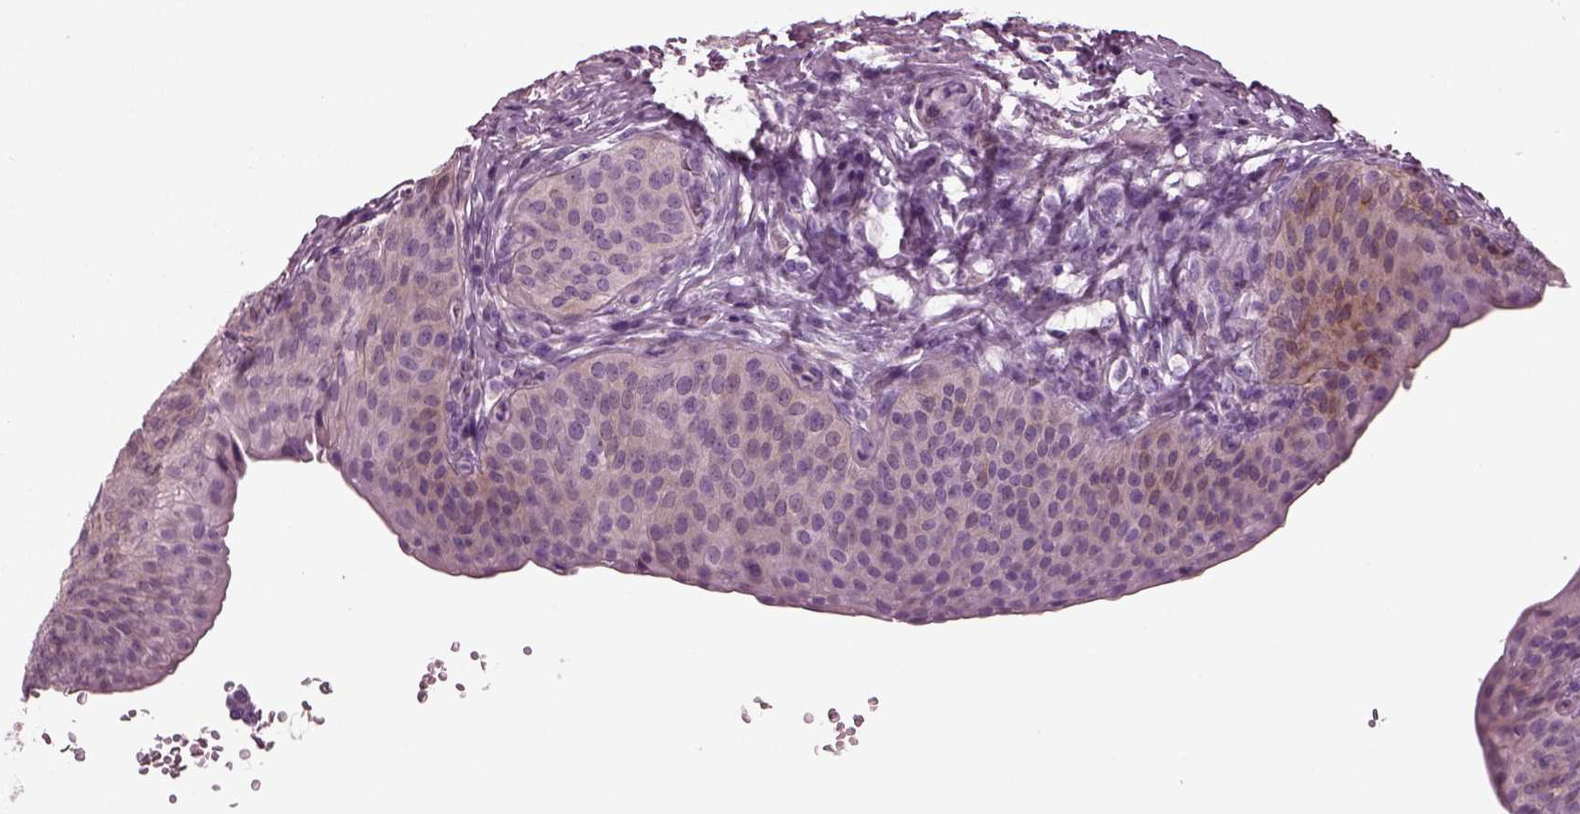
{"staining": {"intensity": "weak", "quantity": "<25%", "location": "cytoplasmic/membranous"}, "tissue": "urinary bladder", "cell_type": "Urothelial cells", "image_type": "normal", "snomed": [{"axis": "morphology", "description": "Normal tissue, NOS"}, {"axis": "topography", "description": "Urinary bladder"}], "caption": "There is no significant staining in urothelial cells of urinary bladder. (DAB immunohistochemistry (IHC) with hematoxylin counter stain).", "gene": "GDF11", "patient": {"sex": "male", "age": 66}}